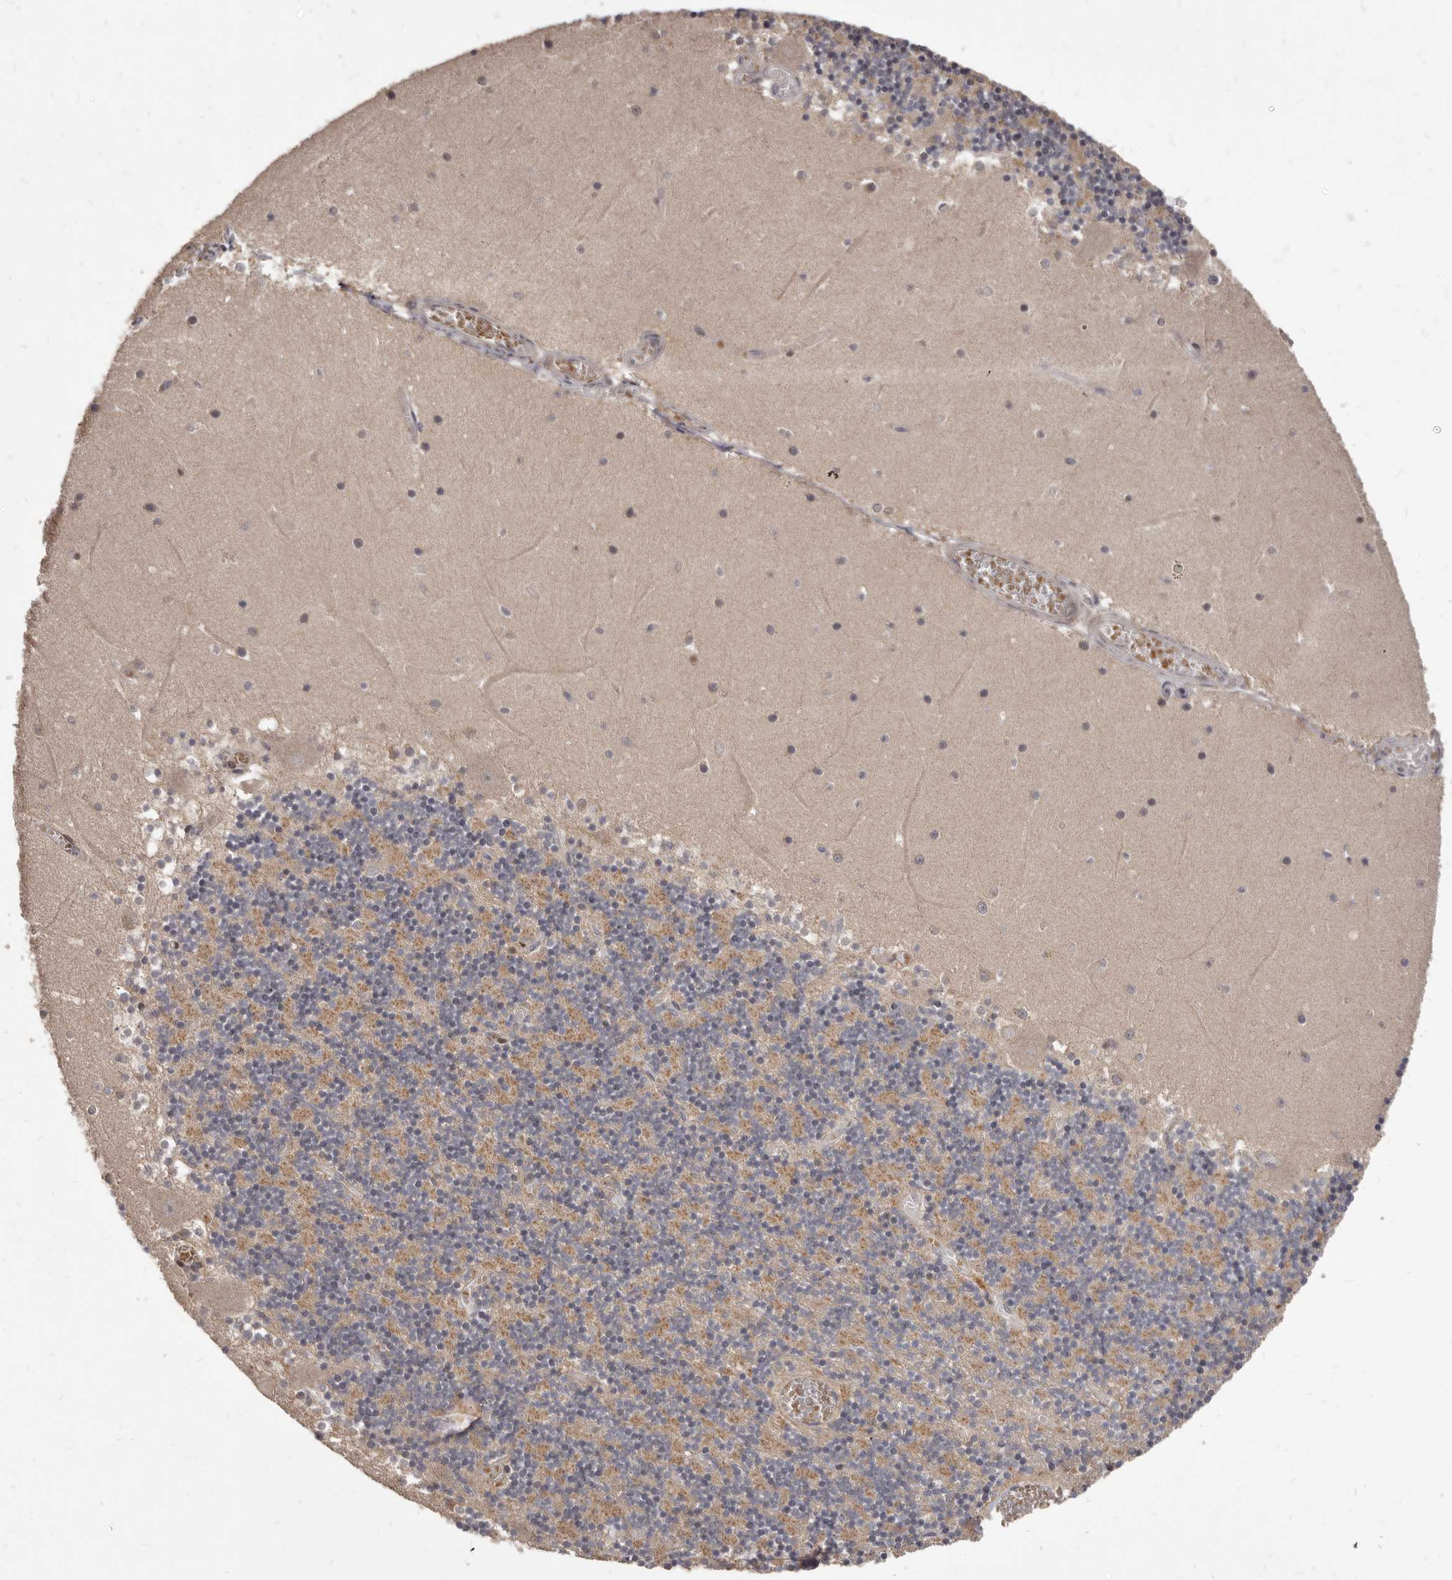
{"staining": {"intensity": "moderate", "quantity": ">75%", "location": "cytoplasmic/membranous"}, "tissue": "cerebellum", "cell_type": "Cells in granular layer", "image_type": "normal", "snomed": [{"axis": "morphology", "description": "Normal tissue, NOS"}, {"axis": "topography", "description": "Cerebellum"}], "caption": "High-power microscopy captured an immunohistochemistry (IHC) histopathology image of benign cerebellum, revealing moderate cytoplasmic/membranous expression in about >75% of cells in granular layer.", "gene": "GABPB2", "patient": {"sex": "female", "age": 28}}